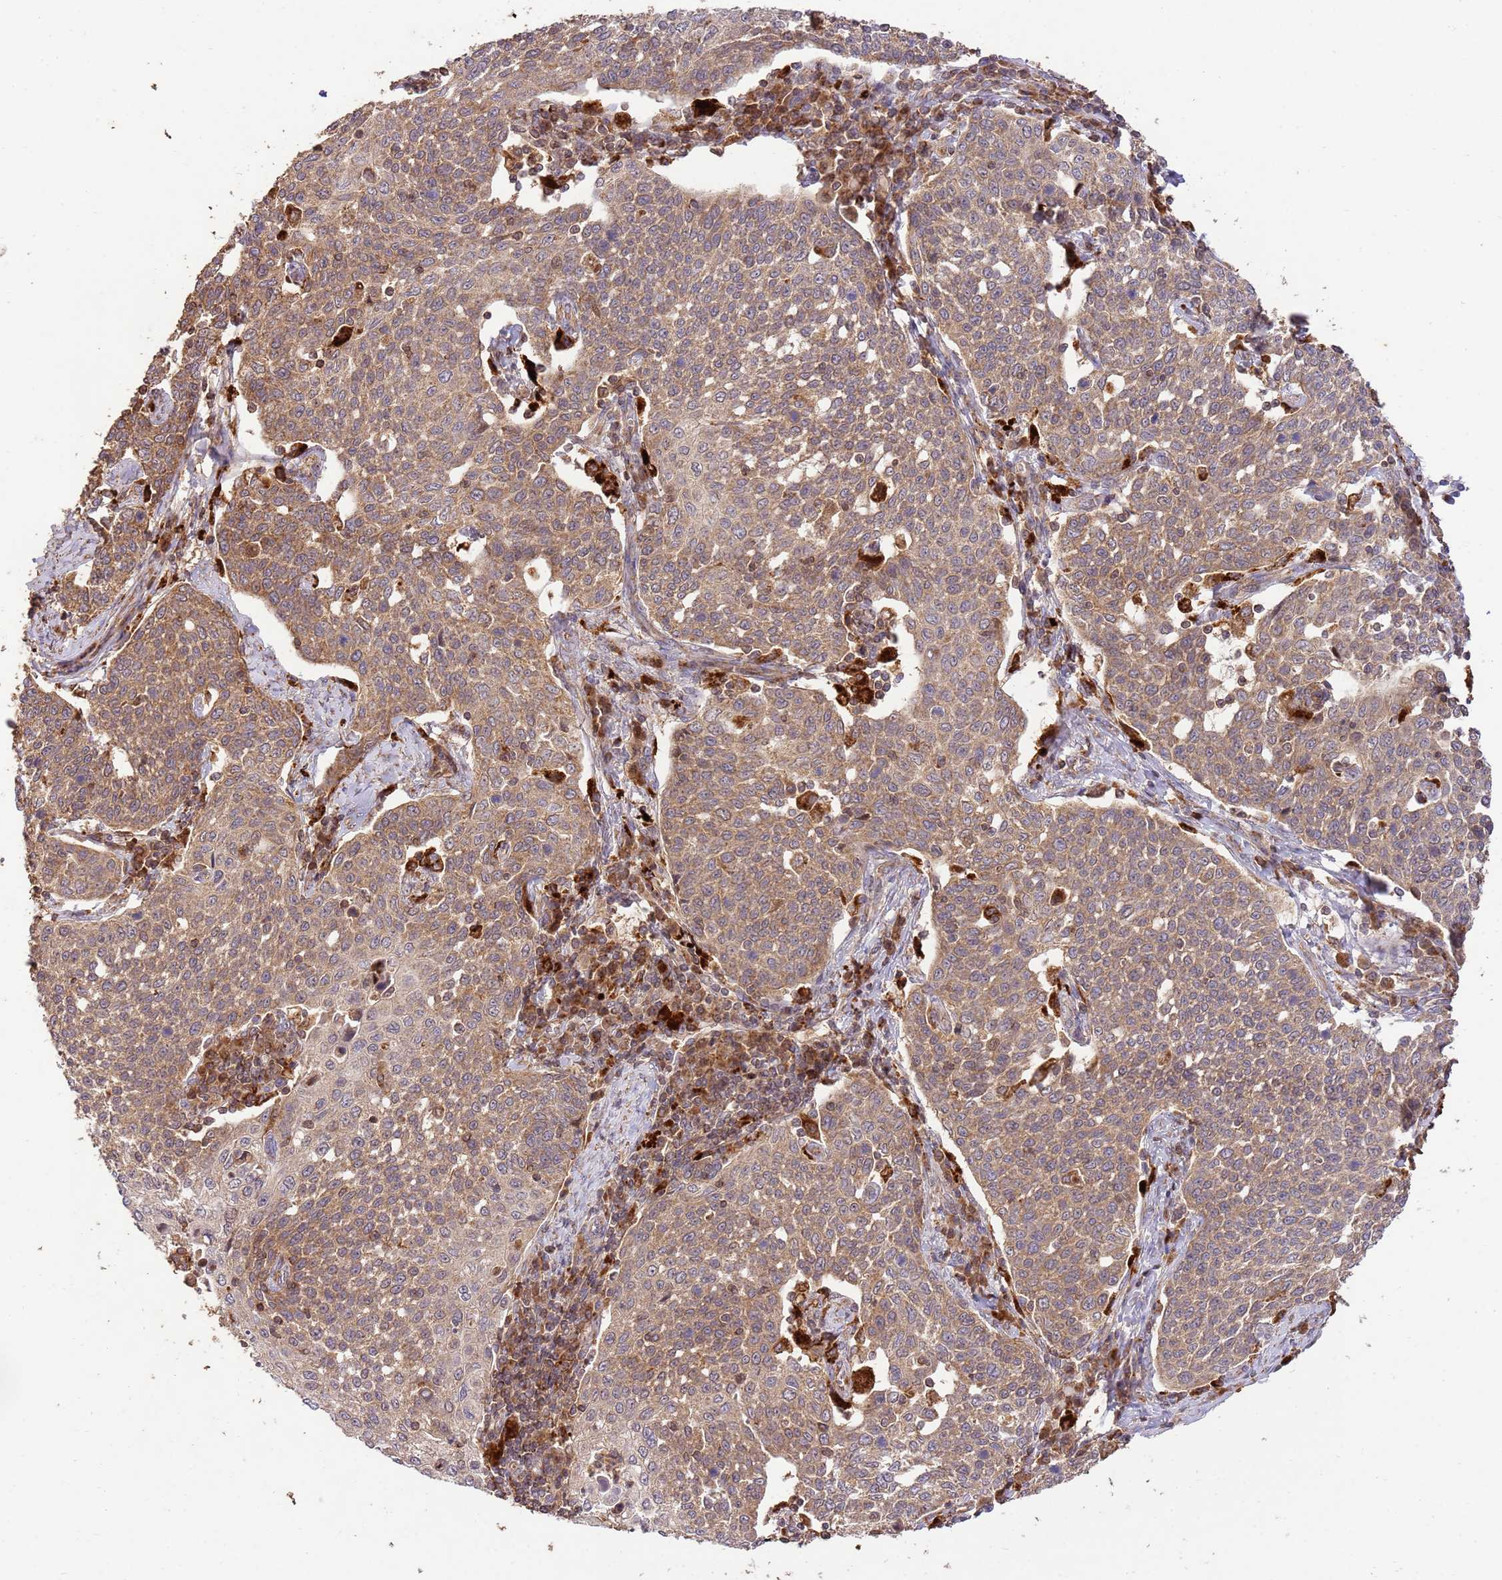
{"staining": {"intensity": "moderate", "quantity": ">75%", "location": "cytoplasmic/membranous"}, "tissue": "cervical cancer", "cell_type": "Tumor cells", "image_type": "cancer", "snomed": [{"axis": "morphology", "description": "Squamous cell carcinoma, NOS"}, {"axis": "topography", "description": "Cervix"}], "caption": "Human squamous cell carcinoma (cervical) stained with a protein marker reveals moderate staining in tumor cells.", "gene": "LRRC28", "patient": {"sex": "female", "age": 34}}